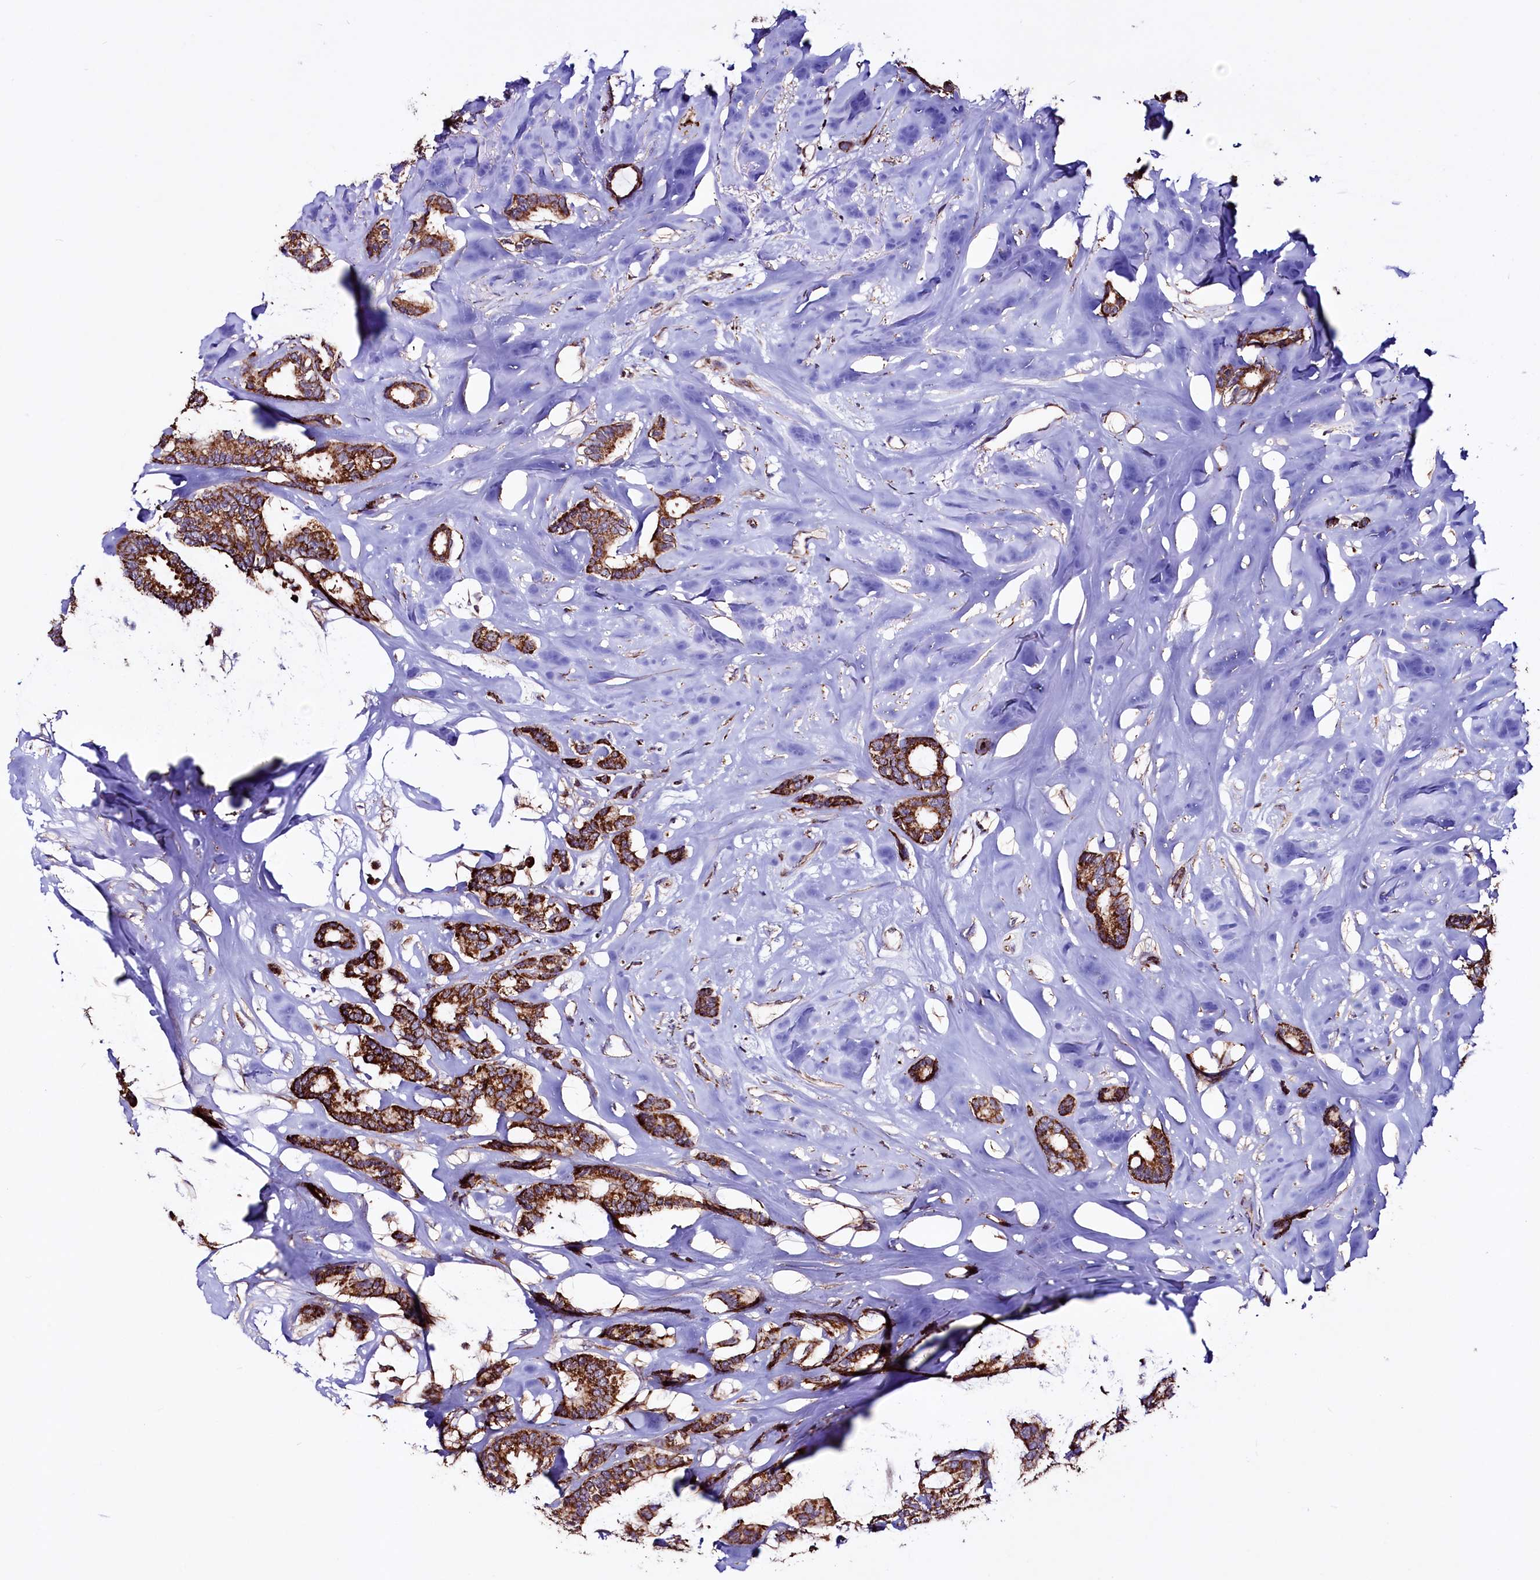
{"staining": {"intensity": "strong", "quantity": ">75%", "location": "cytoplasmic/membranous"}, "tissue": "breast cancer", "cell_type": "Tumor cells", "image_type": "cancer", "snomed": [{"axis": "morphology", "description": "Duct carcinoma"}, {"axis": "topography", "description": "Breast"}], "caption": "Immunohistochemistry (IHC) of human breast cancer (intraductal carcinoma) reveals high levels of strong cytoplasmic/membranous positivity in about >75% of tumor cells.", "gene": "STARD5", "patient": {"sex": "female", "age": 87}}